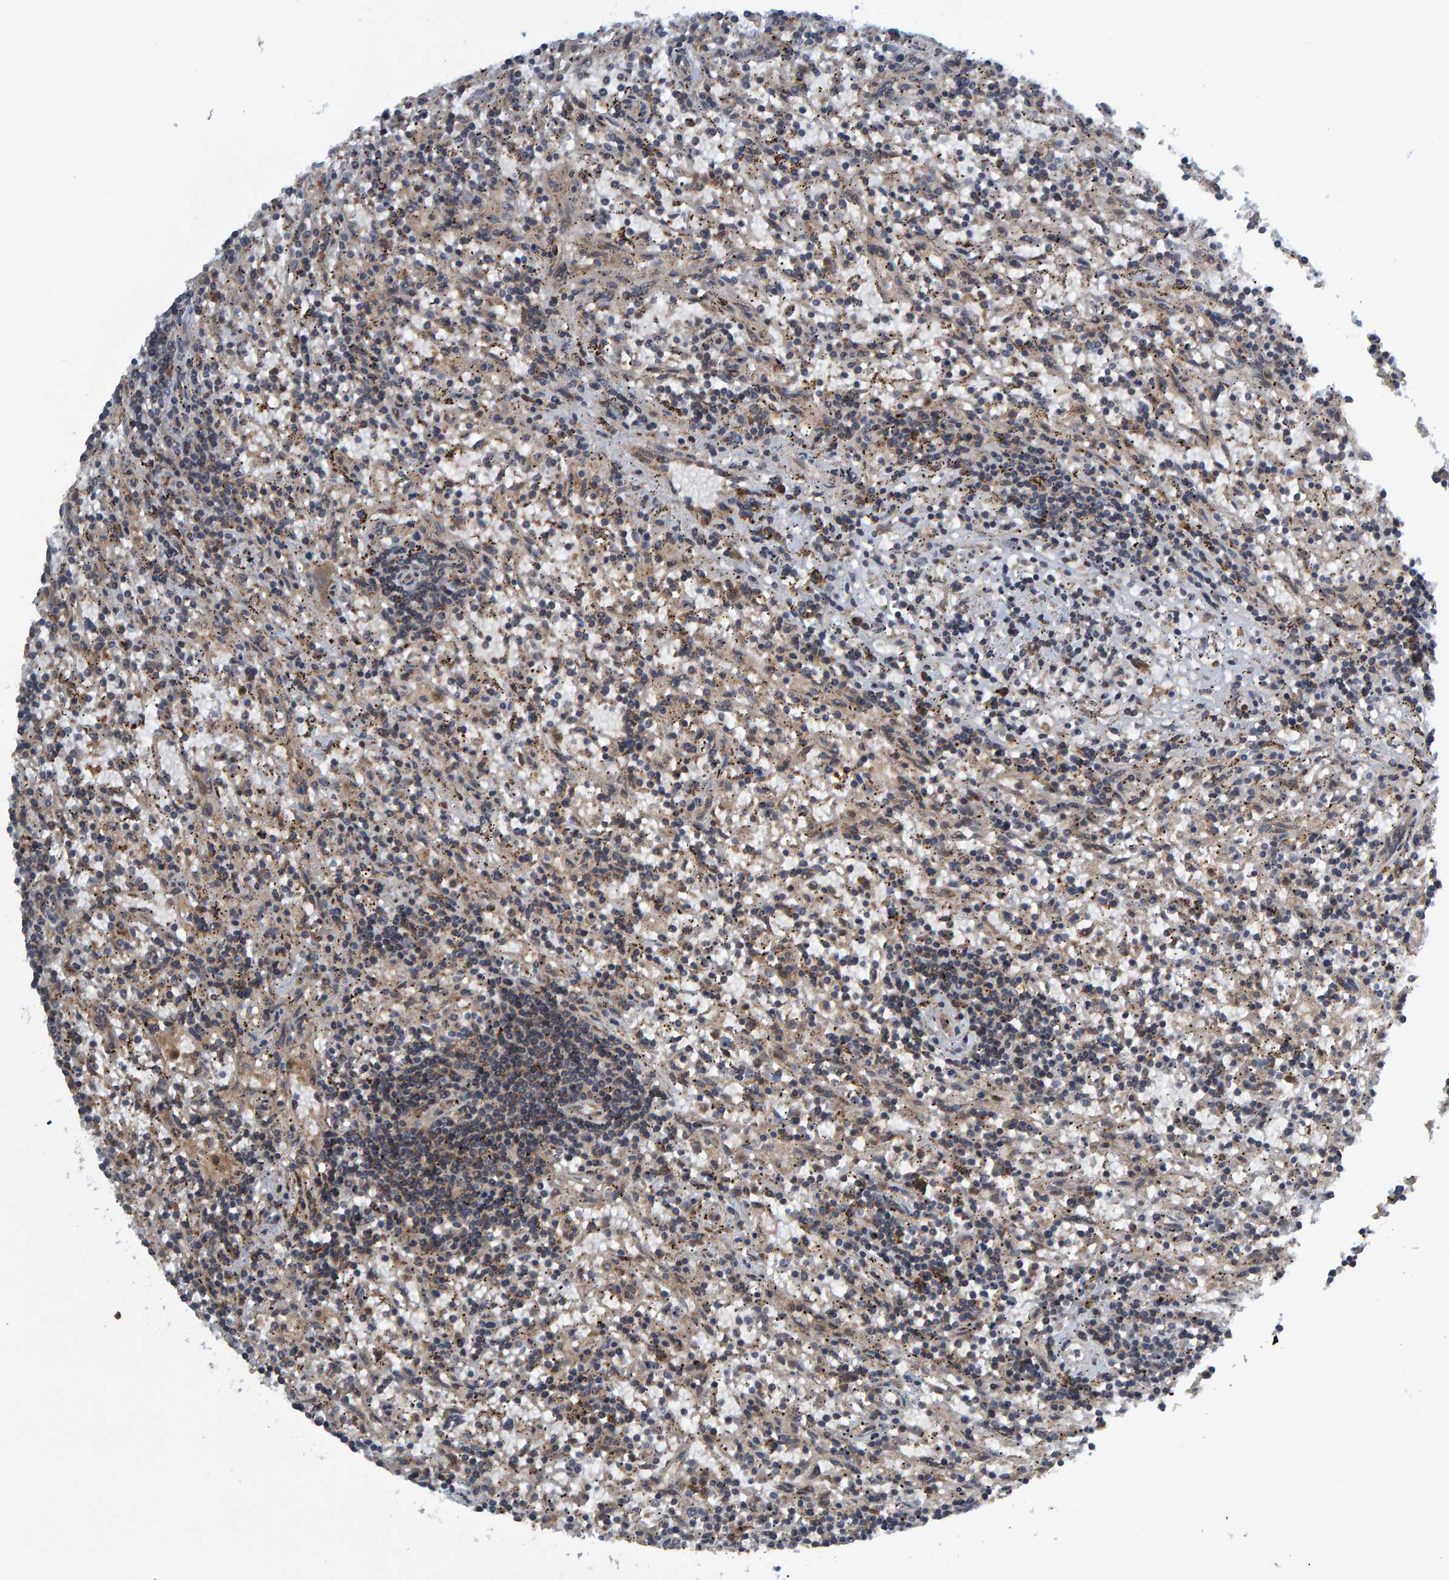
{"staining": {"intensity": "weak", "quantity": "<25%", "location": "cytoplasmic/membranous"}, "tissue": "lymphoma", "cell_type": "Tumor cells", "image_type": "cancer", "snomed": [{"axis": "morphology", "description": "Malignant lymphoma, non-Hodgkin's type, Low grade"}, {"axis": "topography", "description": "Spleen"}], "caption": "Tumor cells show no significant staining in lymphoma. (DAB (3,3'-diaminobenzidine) immunohistochemistry (IHC) visualized using brightfield microscopy, high magnification).", "gene": "ATP6V1H", "patient": {"sex": "male", "age": 76}}